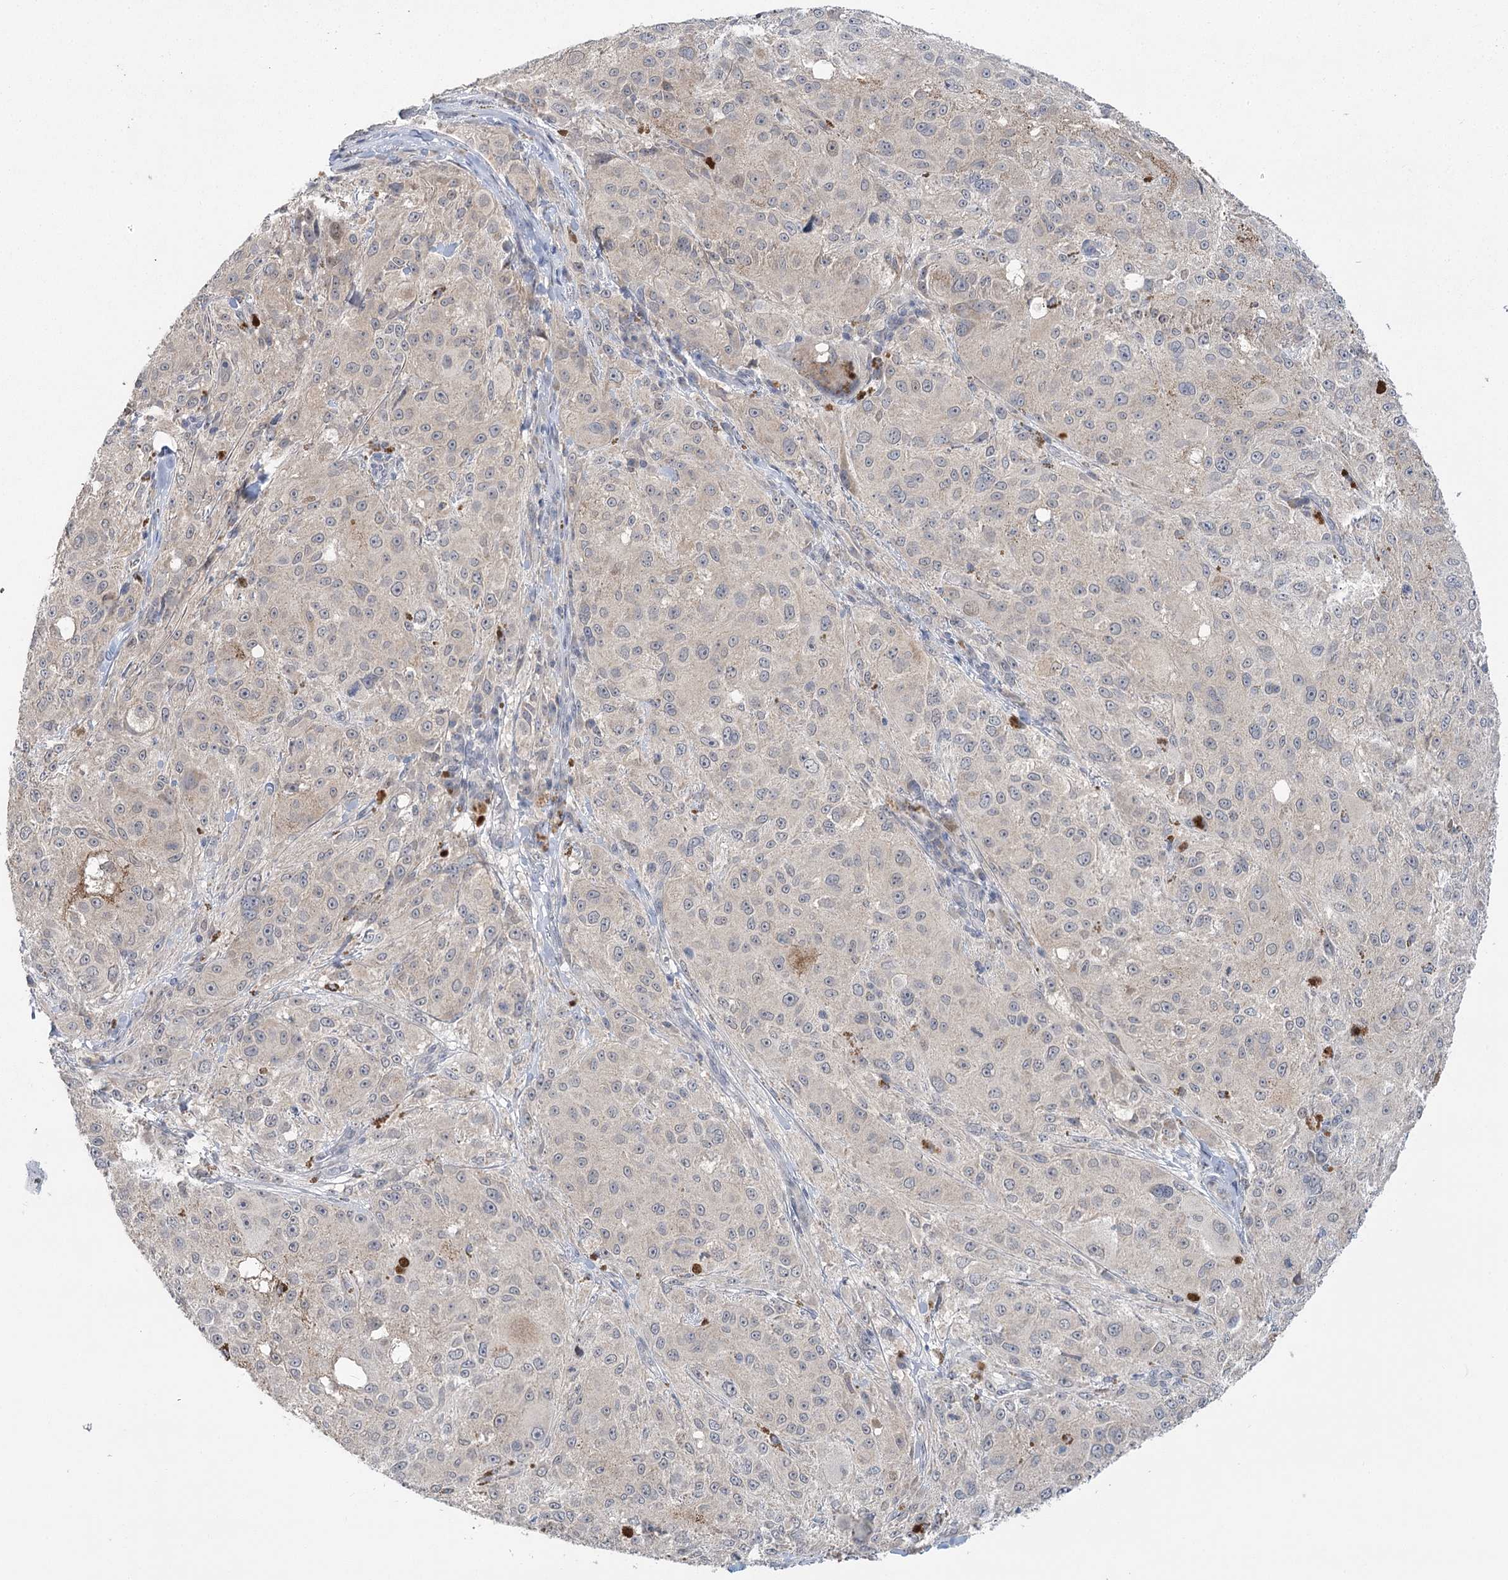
{"staining": {"intensity": "negative", "quantity": "none", "location": "none"}, "tissue": "melanoma", "cell_type": "Tumor cells", "image_type": "cancer", "snomed": [{"axis": "morphology", "description": "Necrosis, NOS"}, {"axis": "morphology", "description": "Malignant melanoma, NOS"}, {"axis": "topography", "description": "Skin"}], "caption": "Tumor cells are negative for brown protein staining in melanoma.", "gene": "PHYHIPL", "patient": {"sex": "female", "age": 87}}